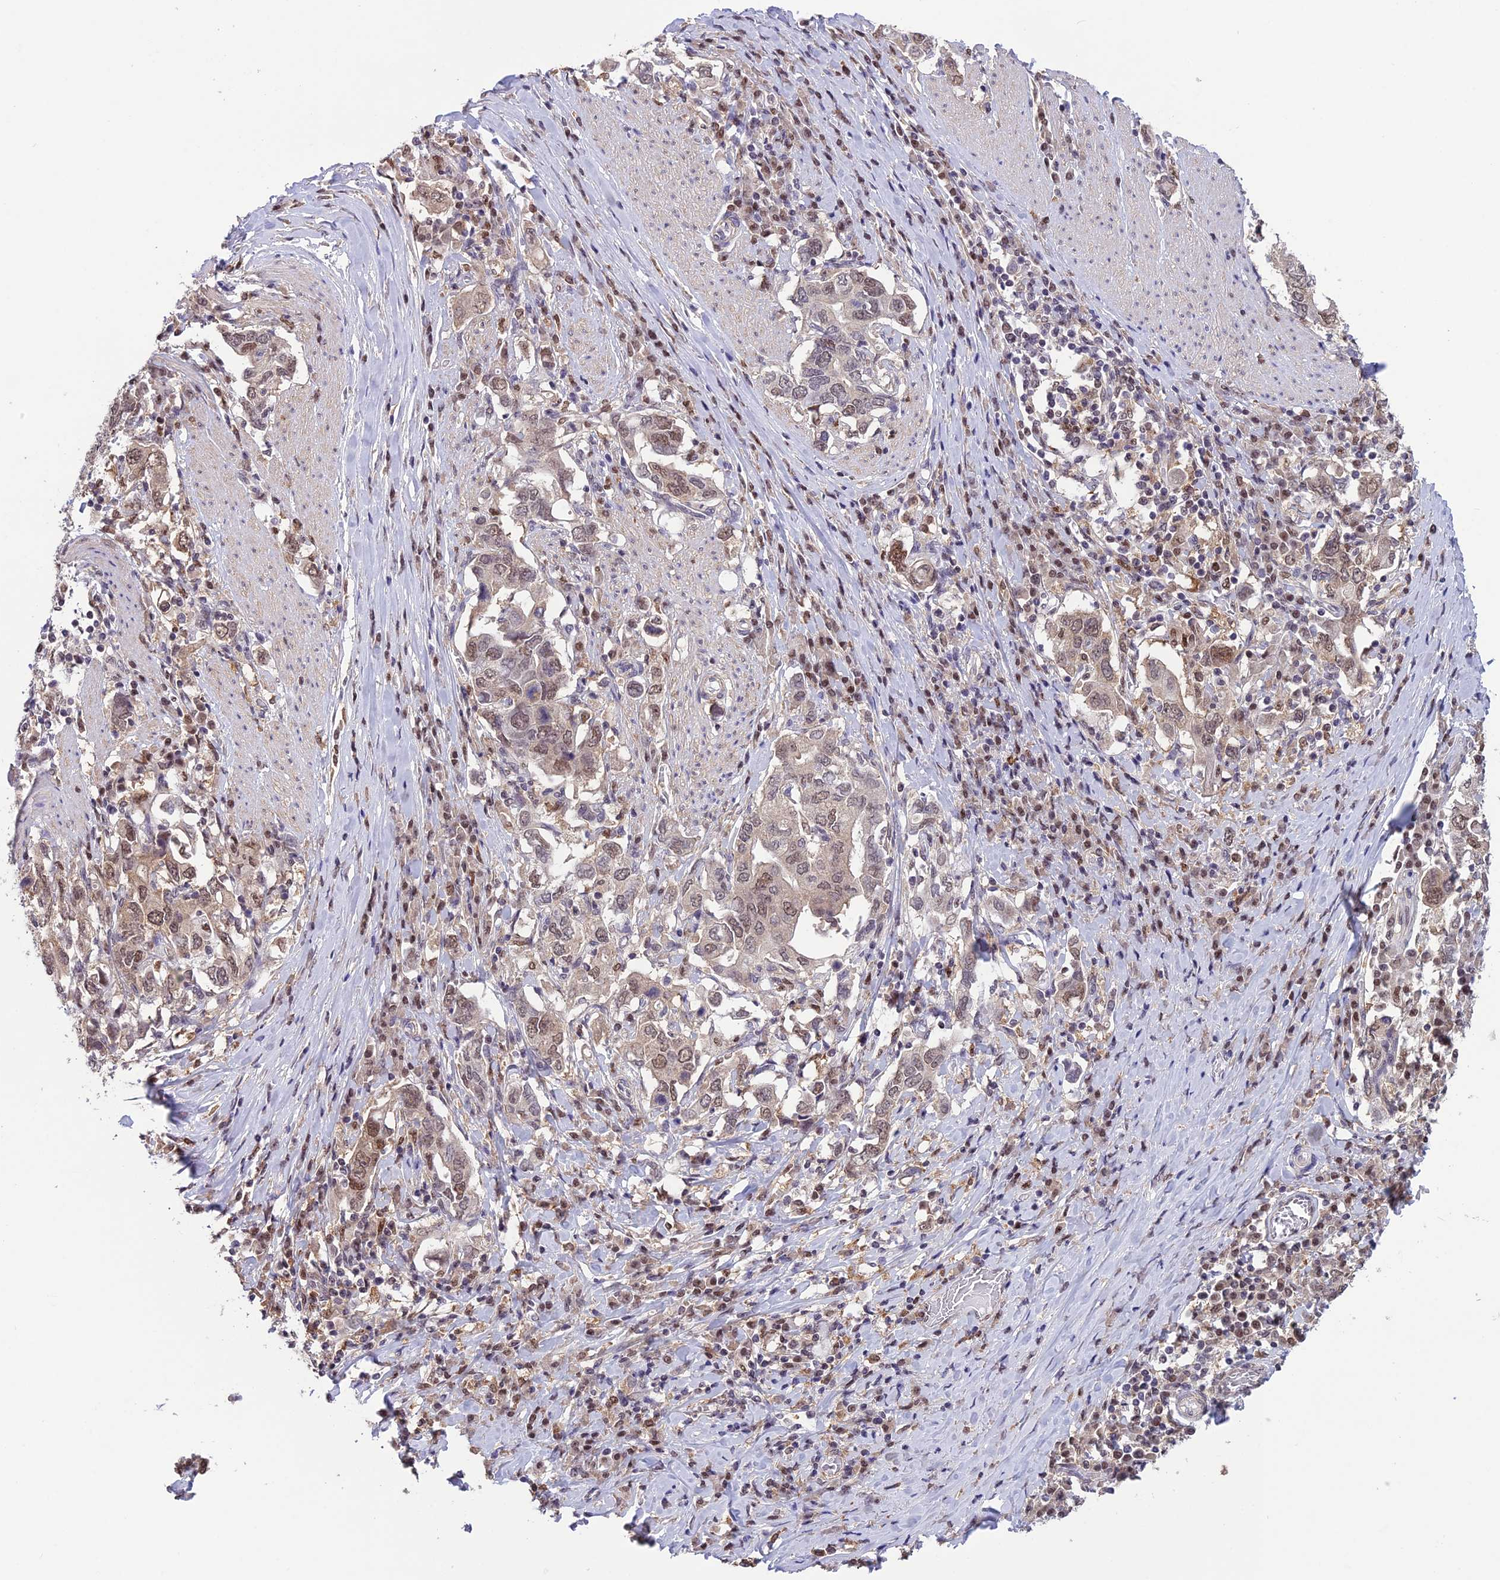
{"staining": {"intensity": "moderate", "quantity": "25%-75%", "location": "nuclear"}, "tissue": "stomach cancer", "cell_type": "Tumor cells", "image_type": "cancer", "snomed": [{"axis": "morphology", "description": "Adenocarcinoma, NOS"}, {"axis": "topography", "description": "Stomach, upper"}, {"axis": "topography", "description": "Stomach"}], "caption": "This histopathology image shows IHC staining of stomach adenocarcinoma, with medium moderate nuclear positivity in about 25%-75% of tumor cells.", "gene": "MIS12", "patient": {"sex": "male", "age": 62}}